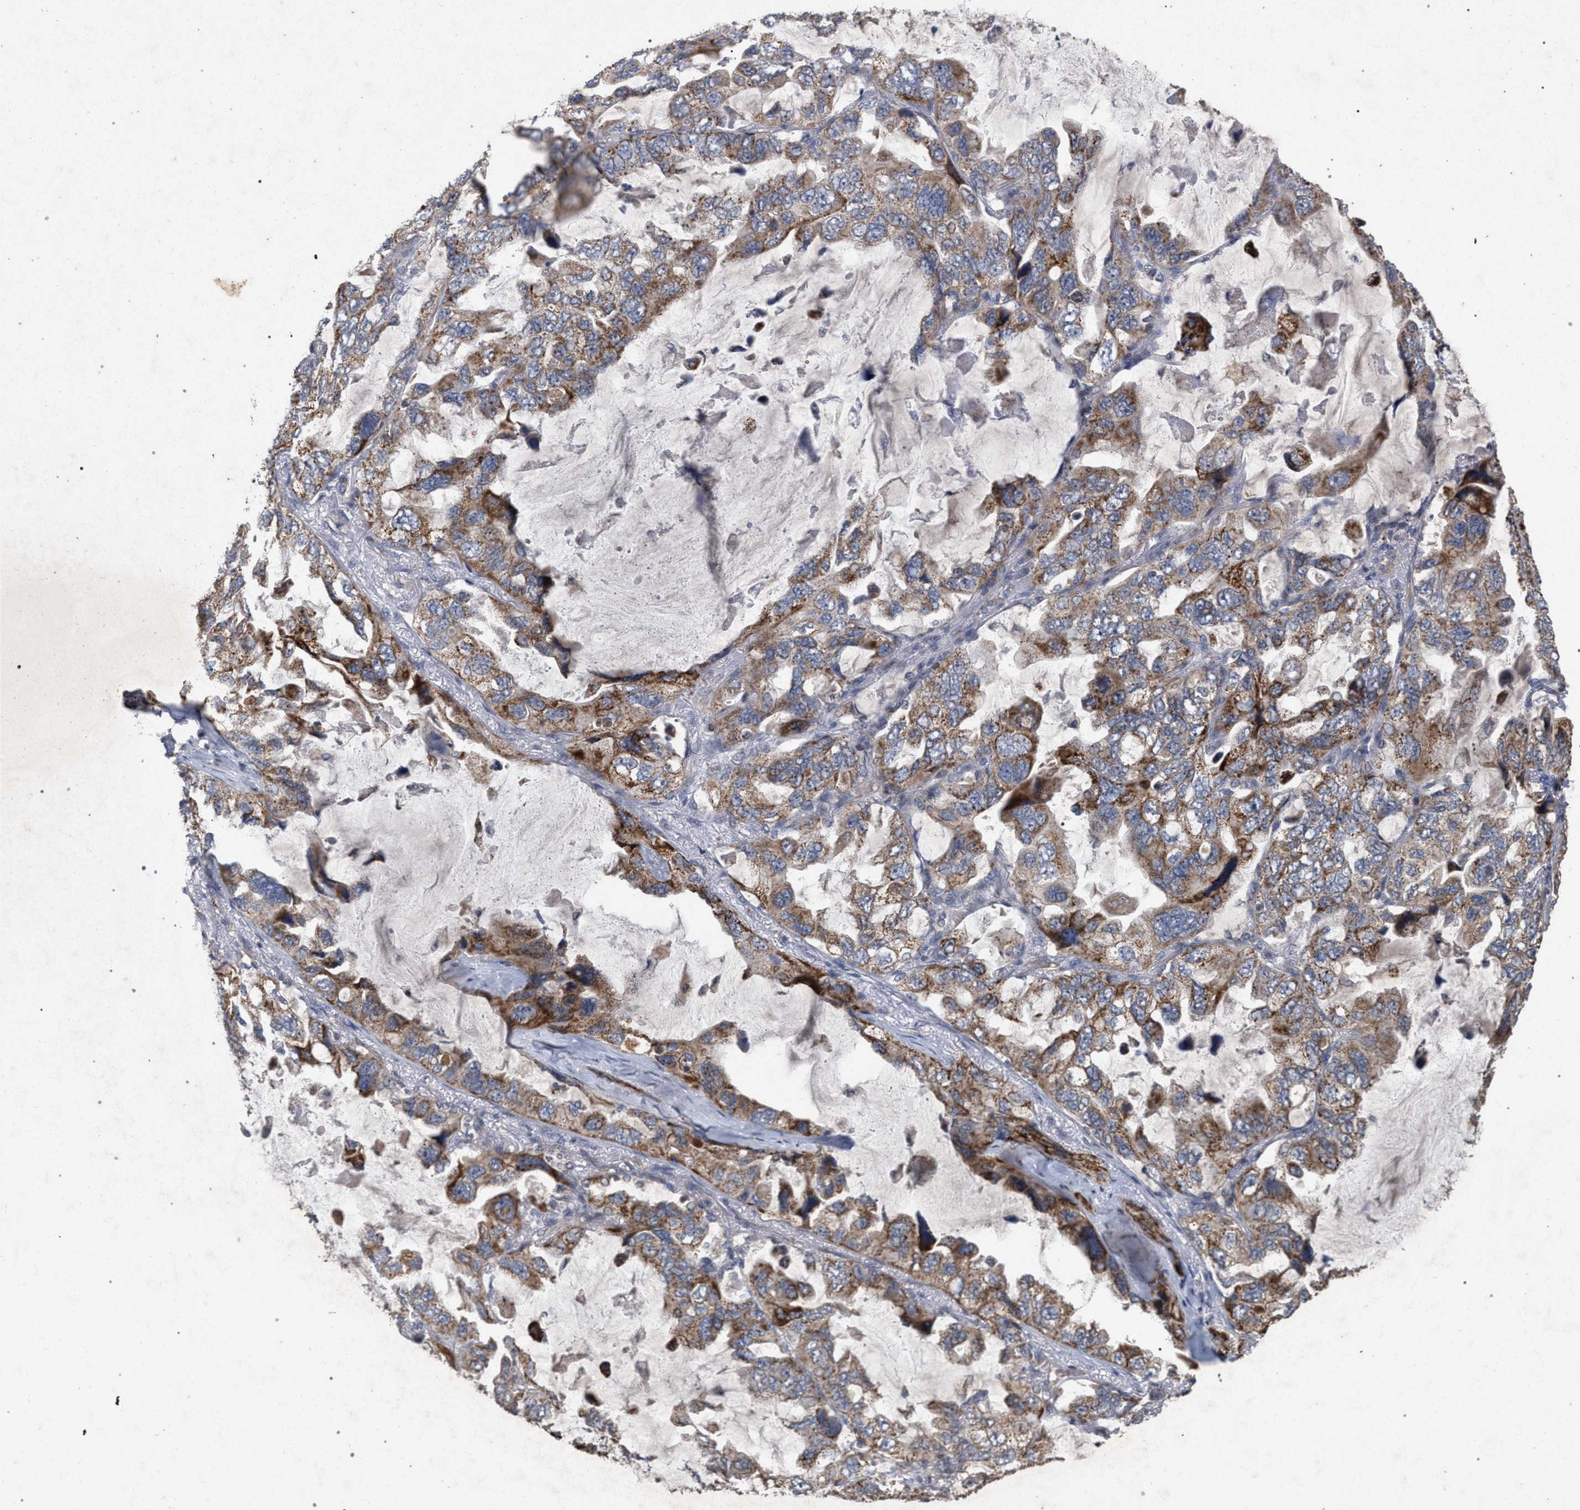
{"staining": {"intensity": "moderate", "quantity": ">75%", "location": "cytoplasmic/membranous"}, "tissue": "lung cancer", "cell_type": "Tumor cells", "image_type": "cancer", "snomed": [{"axis": "morphology", "description": "Squamous cell carcinoma, NOS"}, {"axis": "topography", "description": "Lung"}], "caption": "Lung cancer (squamous cell carcinoma) stained with immunohistochemistry (IHC) reveals moderate cytoplasmic/membranous positivity in about >75% of tumor cells. (Brightfield microscopy of DAB IHC at high magnification).", "gene": "PKD2L1", "patient": {"sex": "female", "age": 73}}